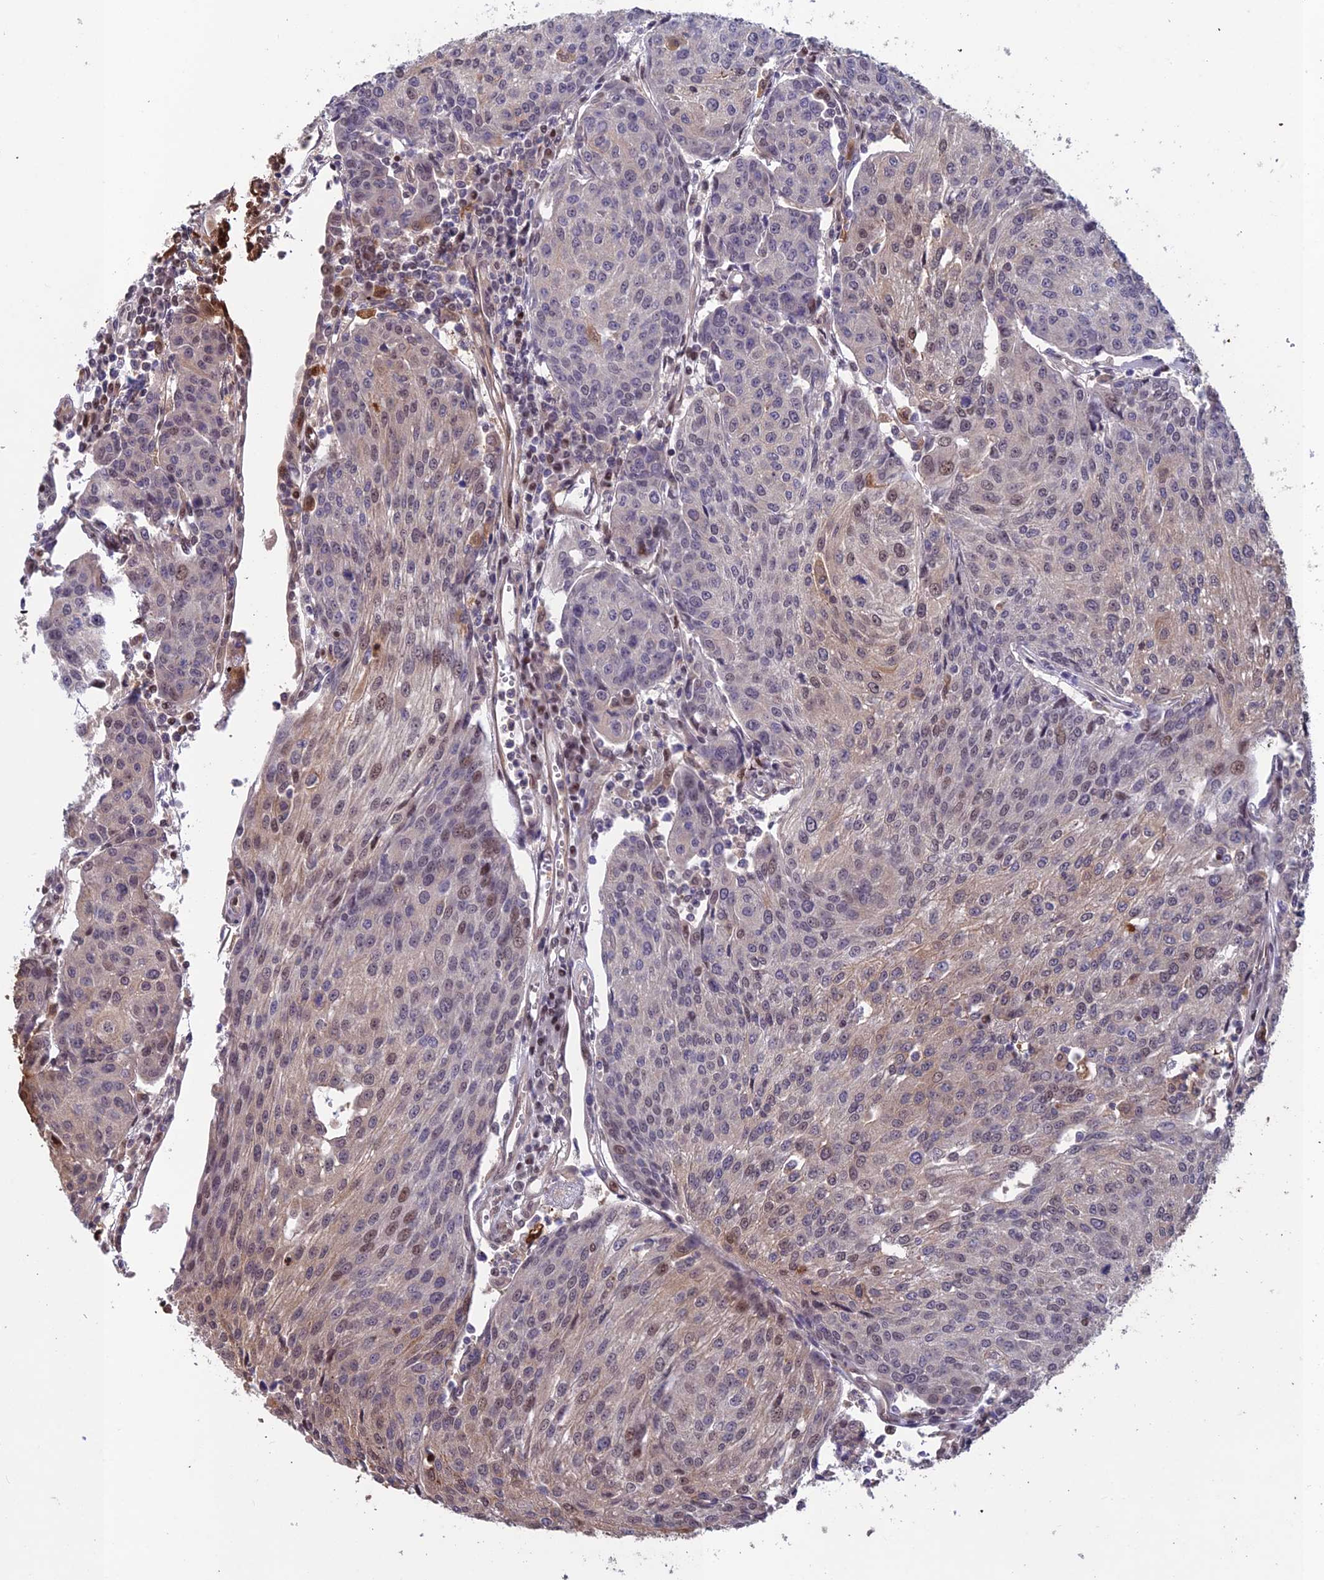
{"staining": {"intensity": "weak", "quantity": "<25%", "location": "nuclear"}, "tissue": "urothelial cancer", "cell_type": "Tumor cells", "image_type": "cancer", "snomed": [{"axis": "morphology", "description": "Urothelial carcinoma, High grade"}, {"axis": "topography", "description": "Urinary bladder"}], "caption": "This is an IHC photomicrograph of human high-grade urothelial carcinoma. There is no positivity in tumor cells.", "gene": "MAST2", "patient": {"sex": "female", "age": 85}}